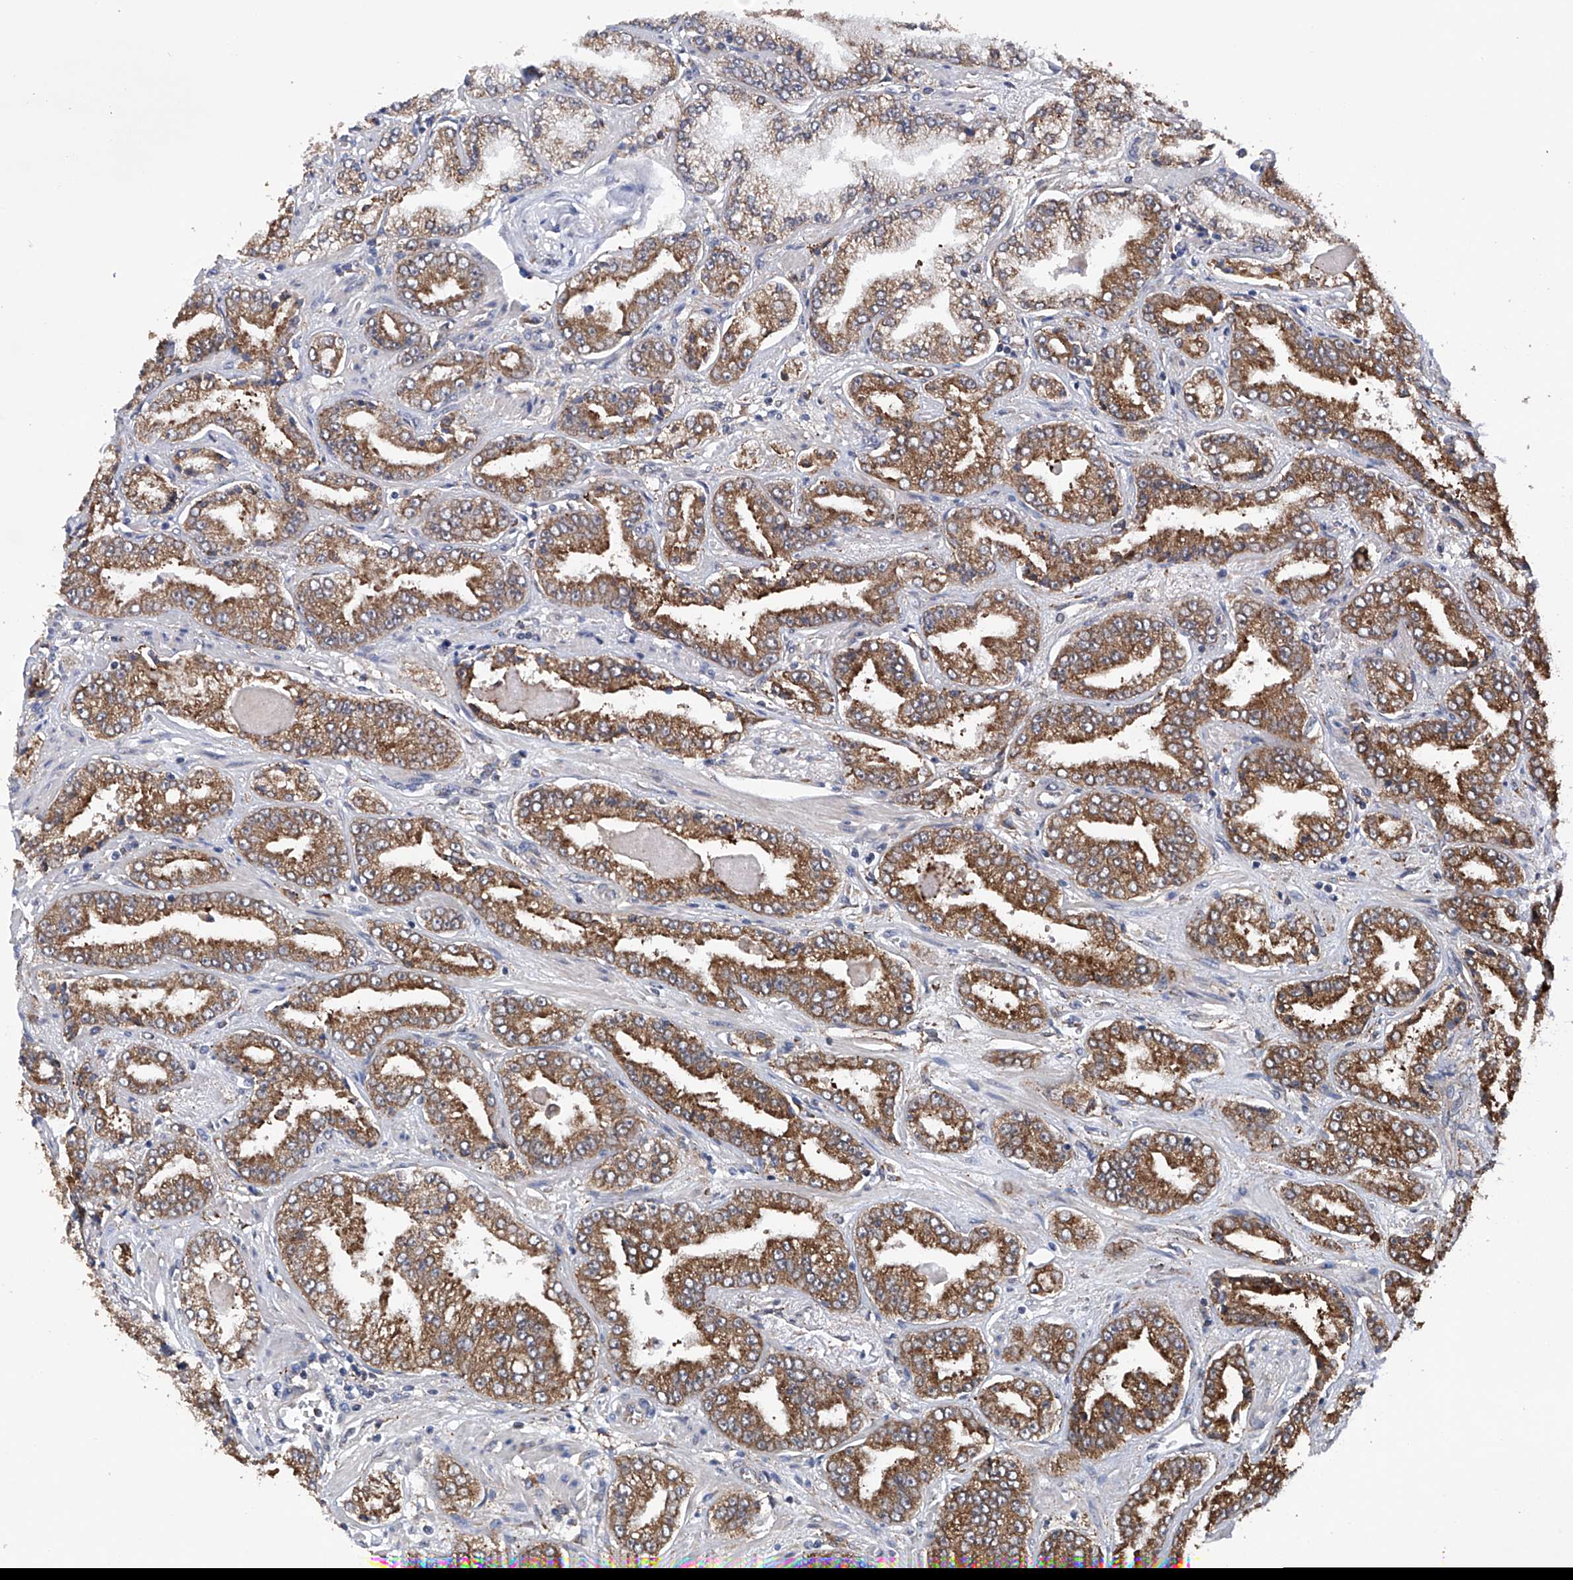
{"staining": {"intensity": "moderate", "quantity": ">75%", "location": "cytoplasmic/membranous"}, "tissue": "prostate cancer", "cell_type": "Tumor cells", "image_type": "cancer", "snomed": [{"axis": "morphology", "description": "Adenocarcinoma, High grade"}, {"axis": "topography", "description": "Prostate"}], "caption": "The histopathology image displays a brown stain indicating the presence of a protein in the cytoplasmic/membranous of tumor cells in prostate high-grade adenocarcinoma.", "gene": "DNAH8", "patient": {"sex": "male", "age": 71}}